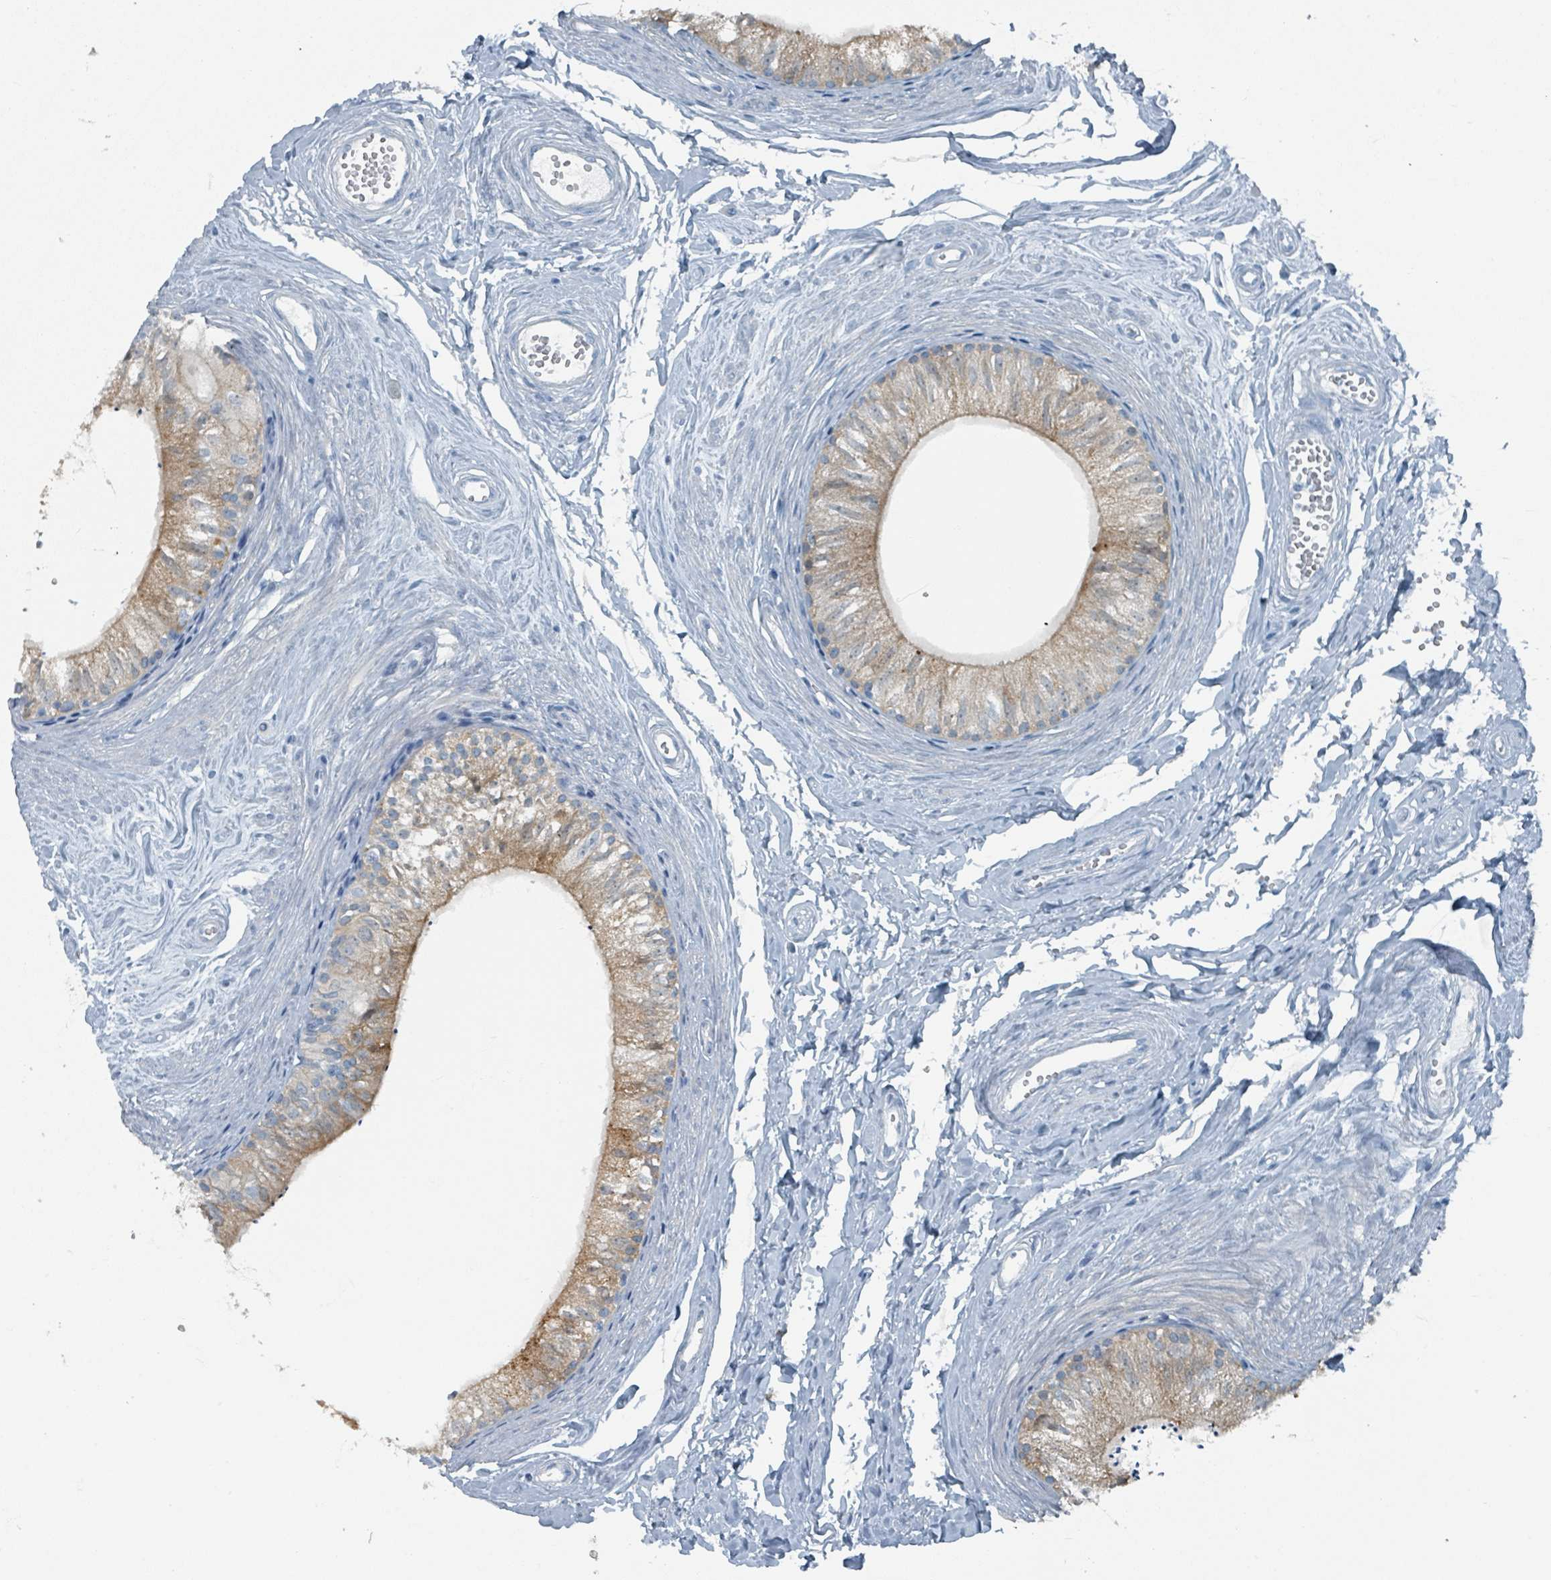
{"staining": {"intensity": "strong", "quantity": "25%-75%", "location": "cytoplasmic/membranous"}, "tissue": "epididymis", "cell_type": "Glandular cells", "image_type": "normal", "snomed": [{"axis": "morphology", "description": "Normal tissue, NOS"}, {"axis": "topography", "description": "Epididymis"}], "caption": "This histopathology image demonstrates immunohistochemistry (IHC) staining of normal human epididymis, with high strong cytoplasmic/membranous expression in approximately 25%-75% of glandular cells.", "gene": "GAMT", "patient": {"sex": "male", "age": 56}}